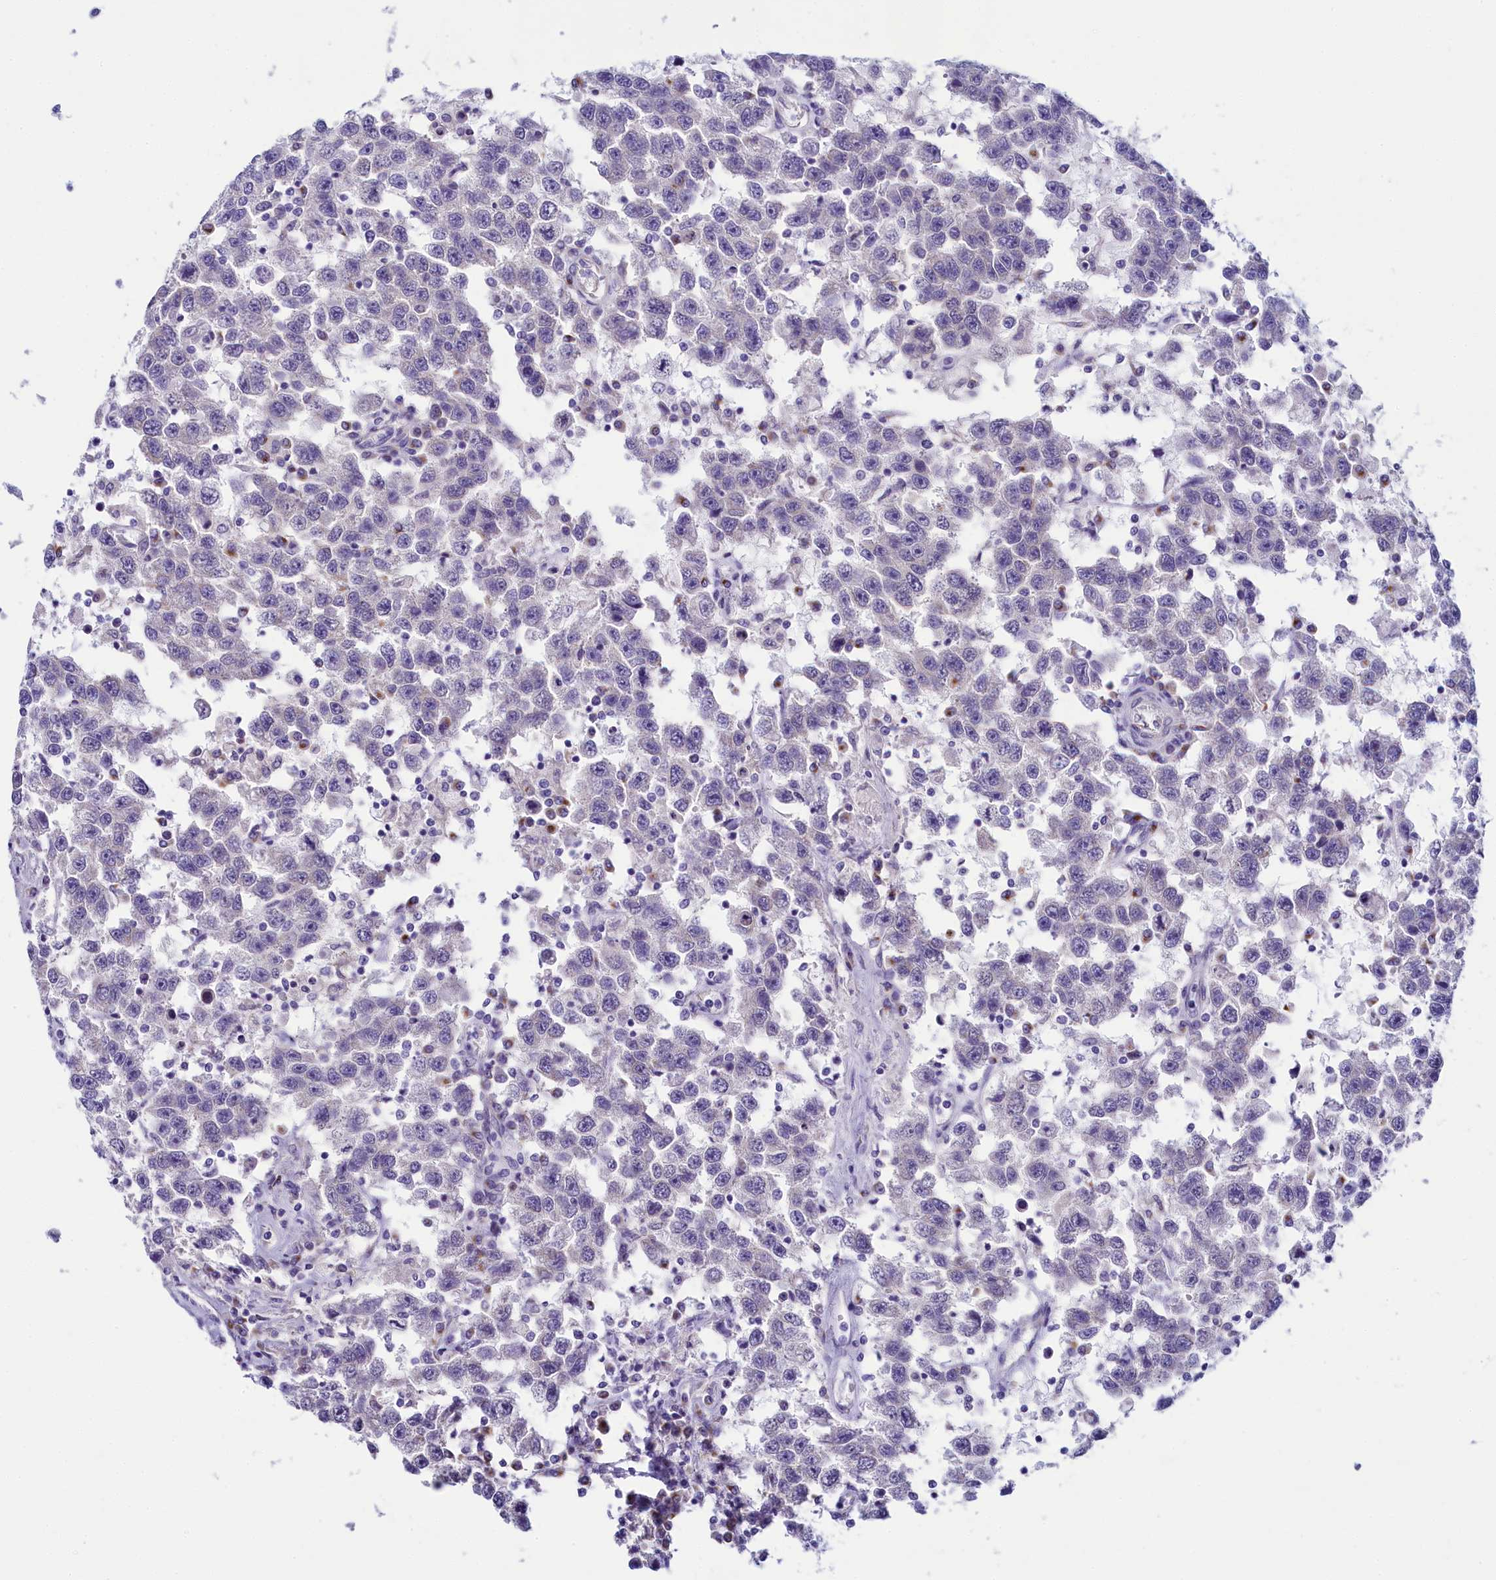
{"staining": {"intensity": "negative", "quantity": "none", "location": "none"}, "tissue": "testis cancer", "cell_type": "Tumor cells", "image_type": "cancer", "snomed": [{"axis": "morphology", "description": "Seminoma, NOS"}, {"axis": "topography", "description": "Testis"}], "caption": "Protein analysis of testis cancer reveals no significant positivity in tumor cells.", "gene": "SKA3", "patient": {"sex": "male", "age": 41}}